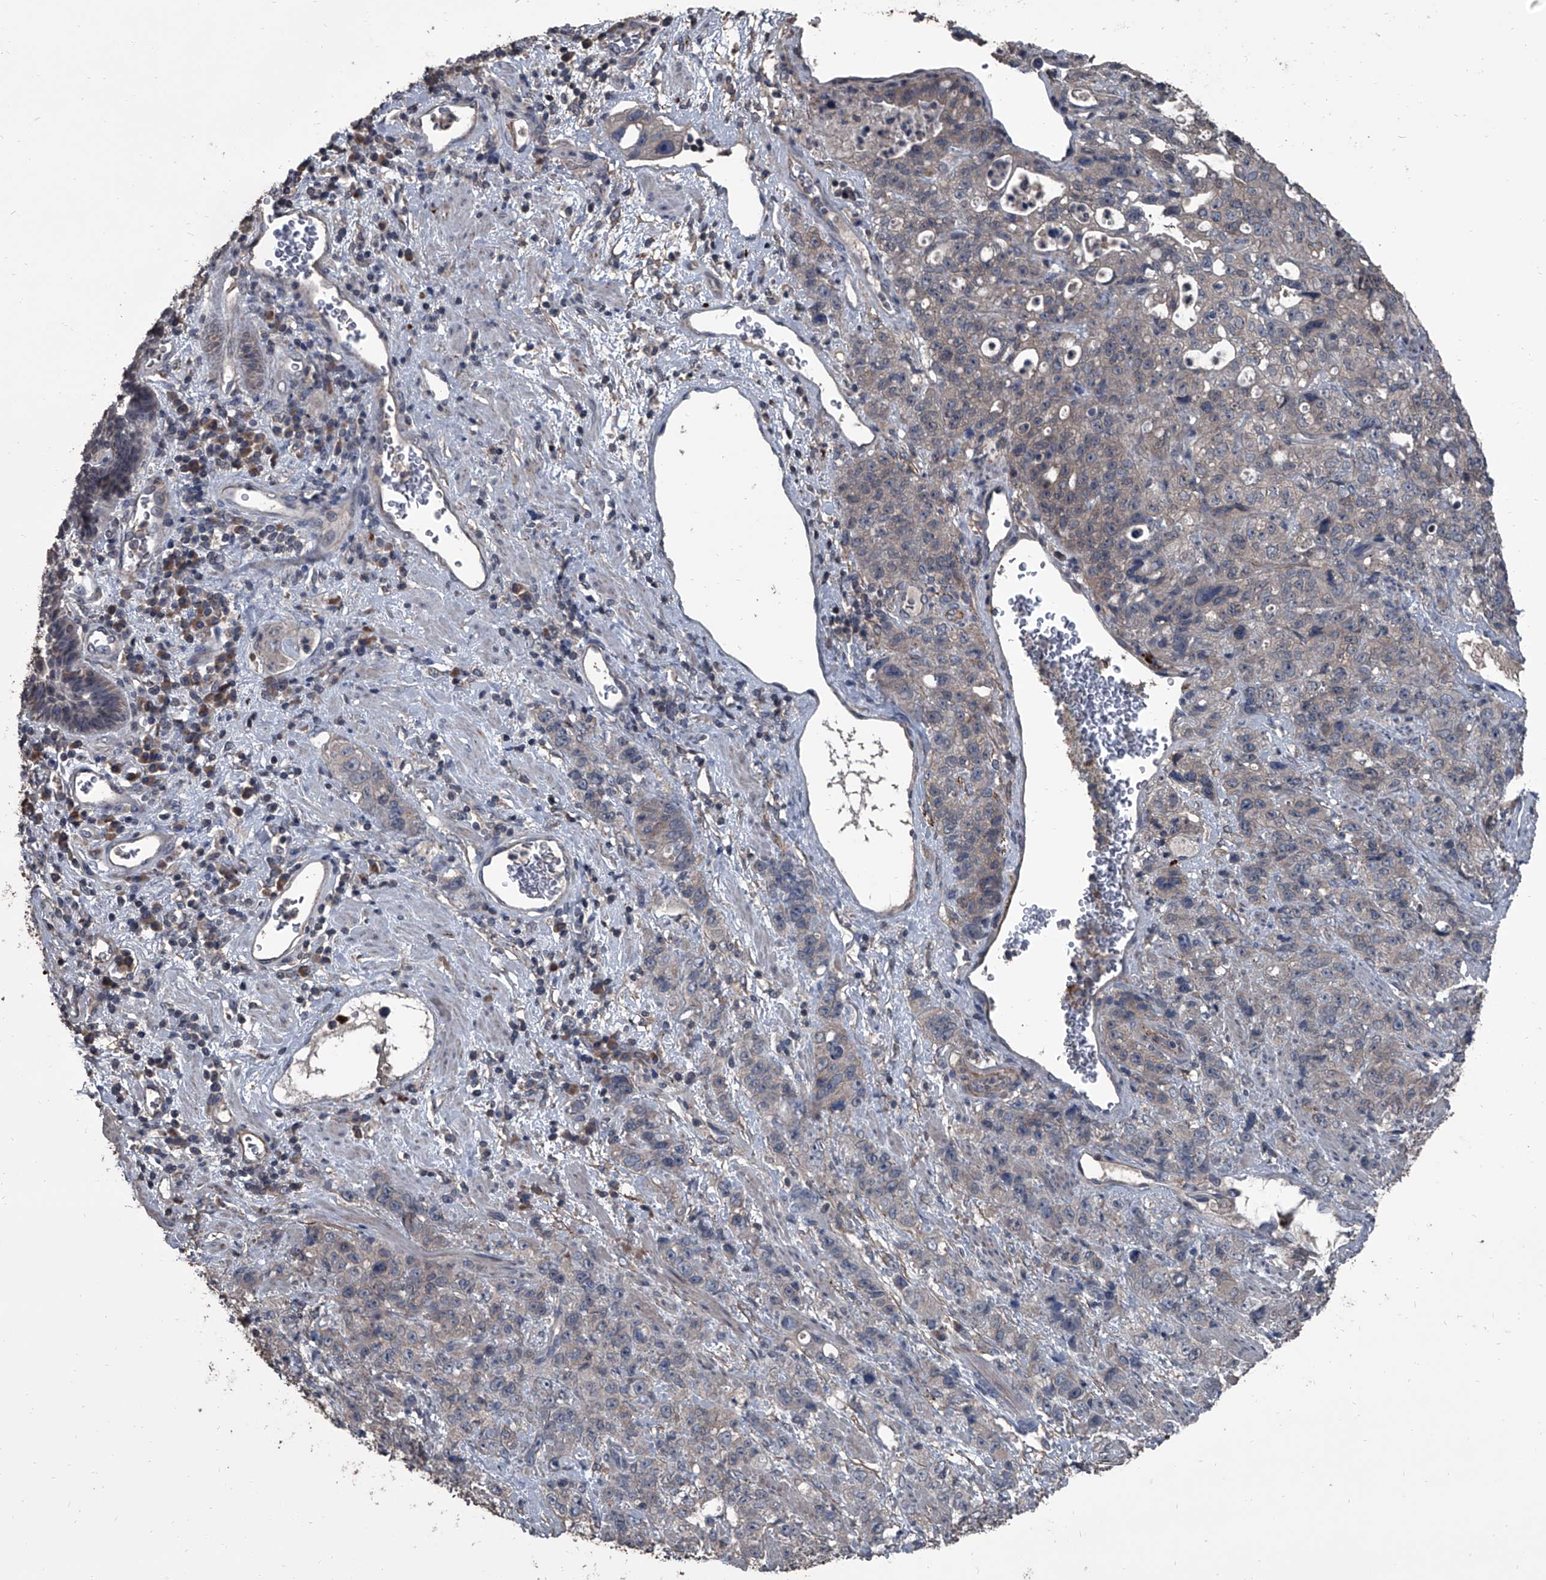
{"staining": {"intensity": "weak", "quantity": "<25%", "location": "cytoplasmic/membranous"}, "tissue": "stomach cancer", "cell_type": "Tumor cells", "image_type": "cancer", "snomed": [{"axis": "morphology", "description": "Adenocarcinoma, NOS"}, {"axis": "topography", "description": "Stomach"}], "caption": "Protein analysis of stomach adenocarcinoma shows no significant positivity in tumor cells. (DAB (3,3'-diaminobenzidine) immunohistochemistry, high magnification).", "gene": "OARD1", "patient": {"sex": "male", "age": 48}}